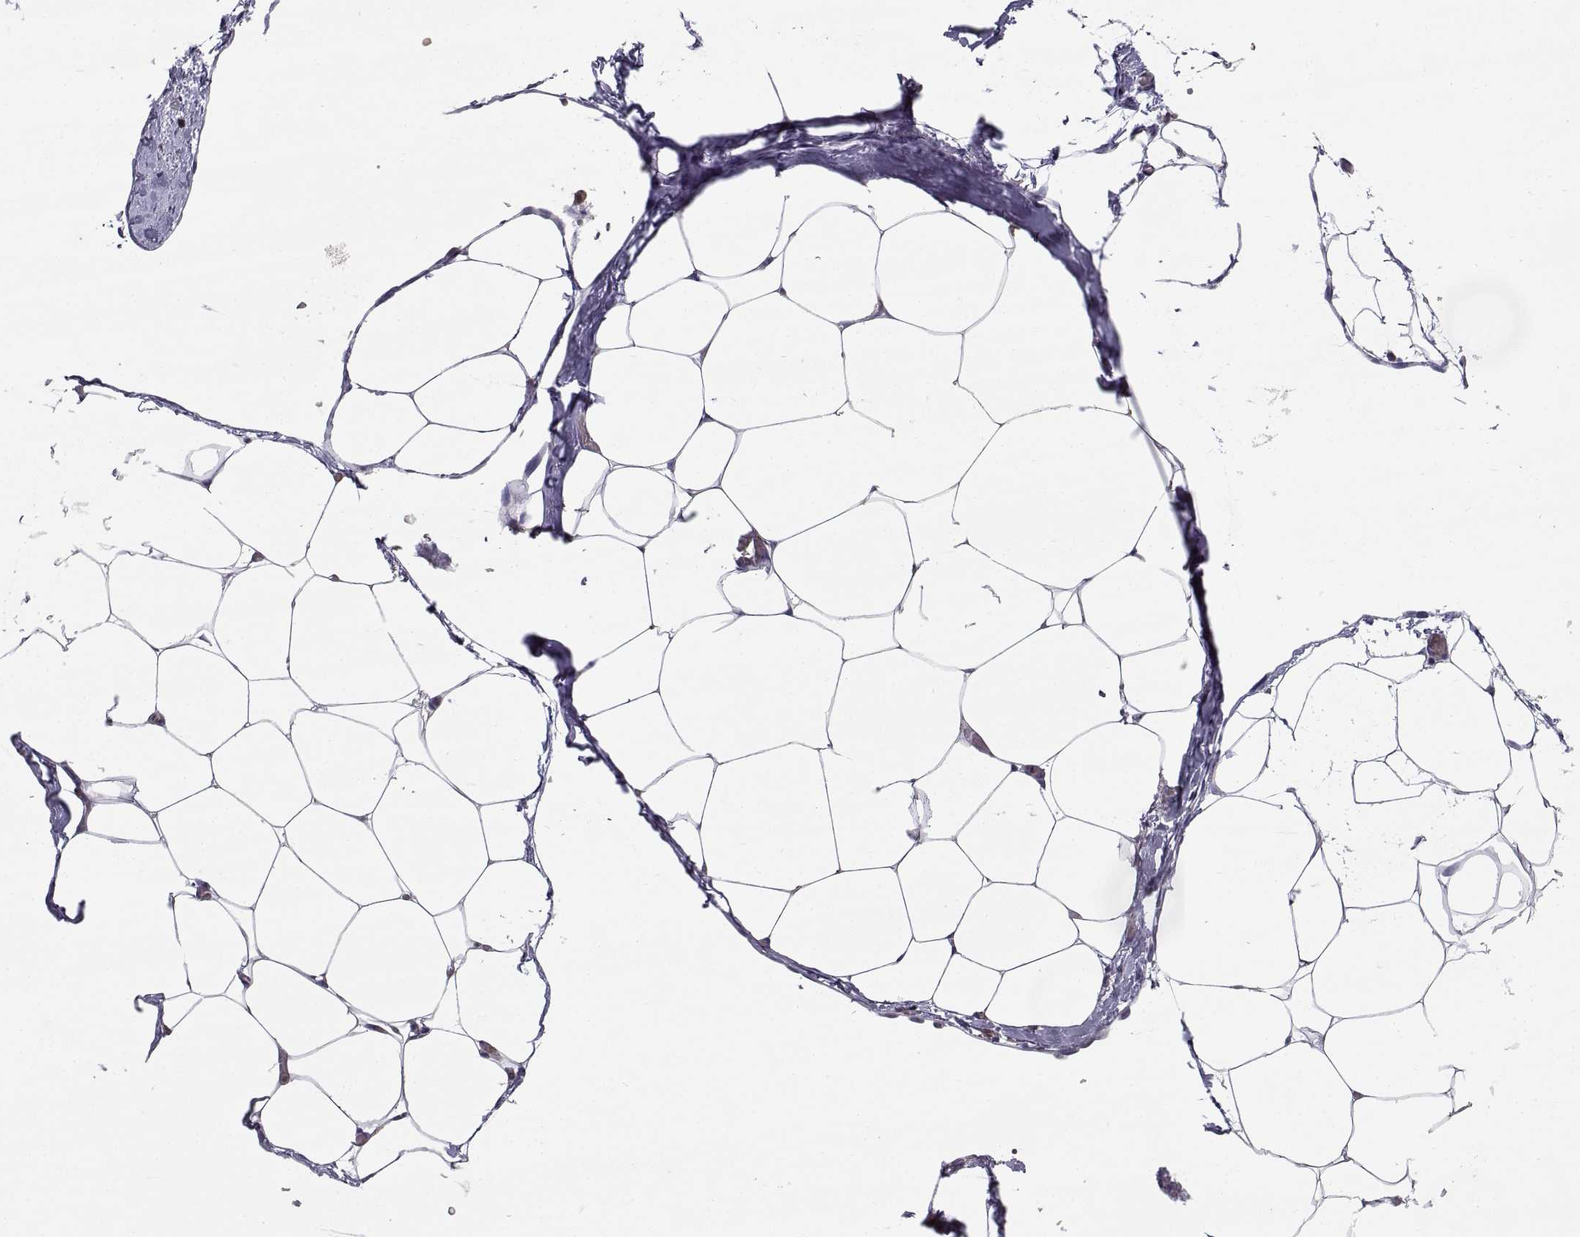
{"staining": {"intensity": "negative", "quantity": "none", "location": "none"}, "tissue": "adipose tissue", "cell_type": "Adipocytes", "image_type": "normal", "snomed": [{"axis": "morphology", "description": "Normal tissue, NOS"}, {"axis": "topography", "description": "Adipose tissue"}], "caption": "DAB immunohistochemical staining of benign human adipose tissue exhibits no significant positivity in adipocytes.", "gene": "DOK3", "patient": {"sex": "male", "age": 57}}